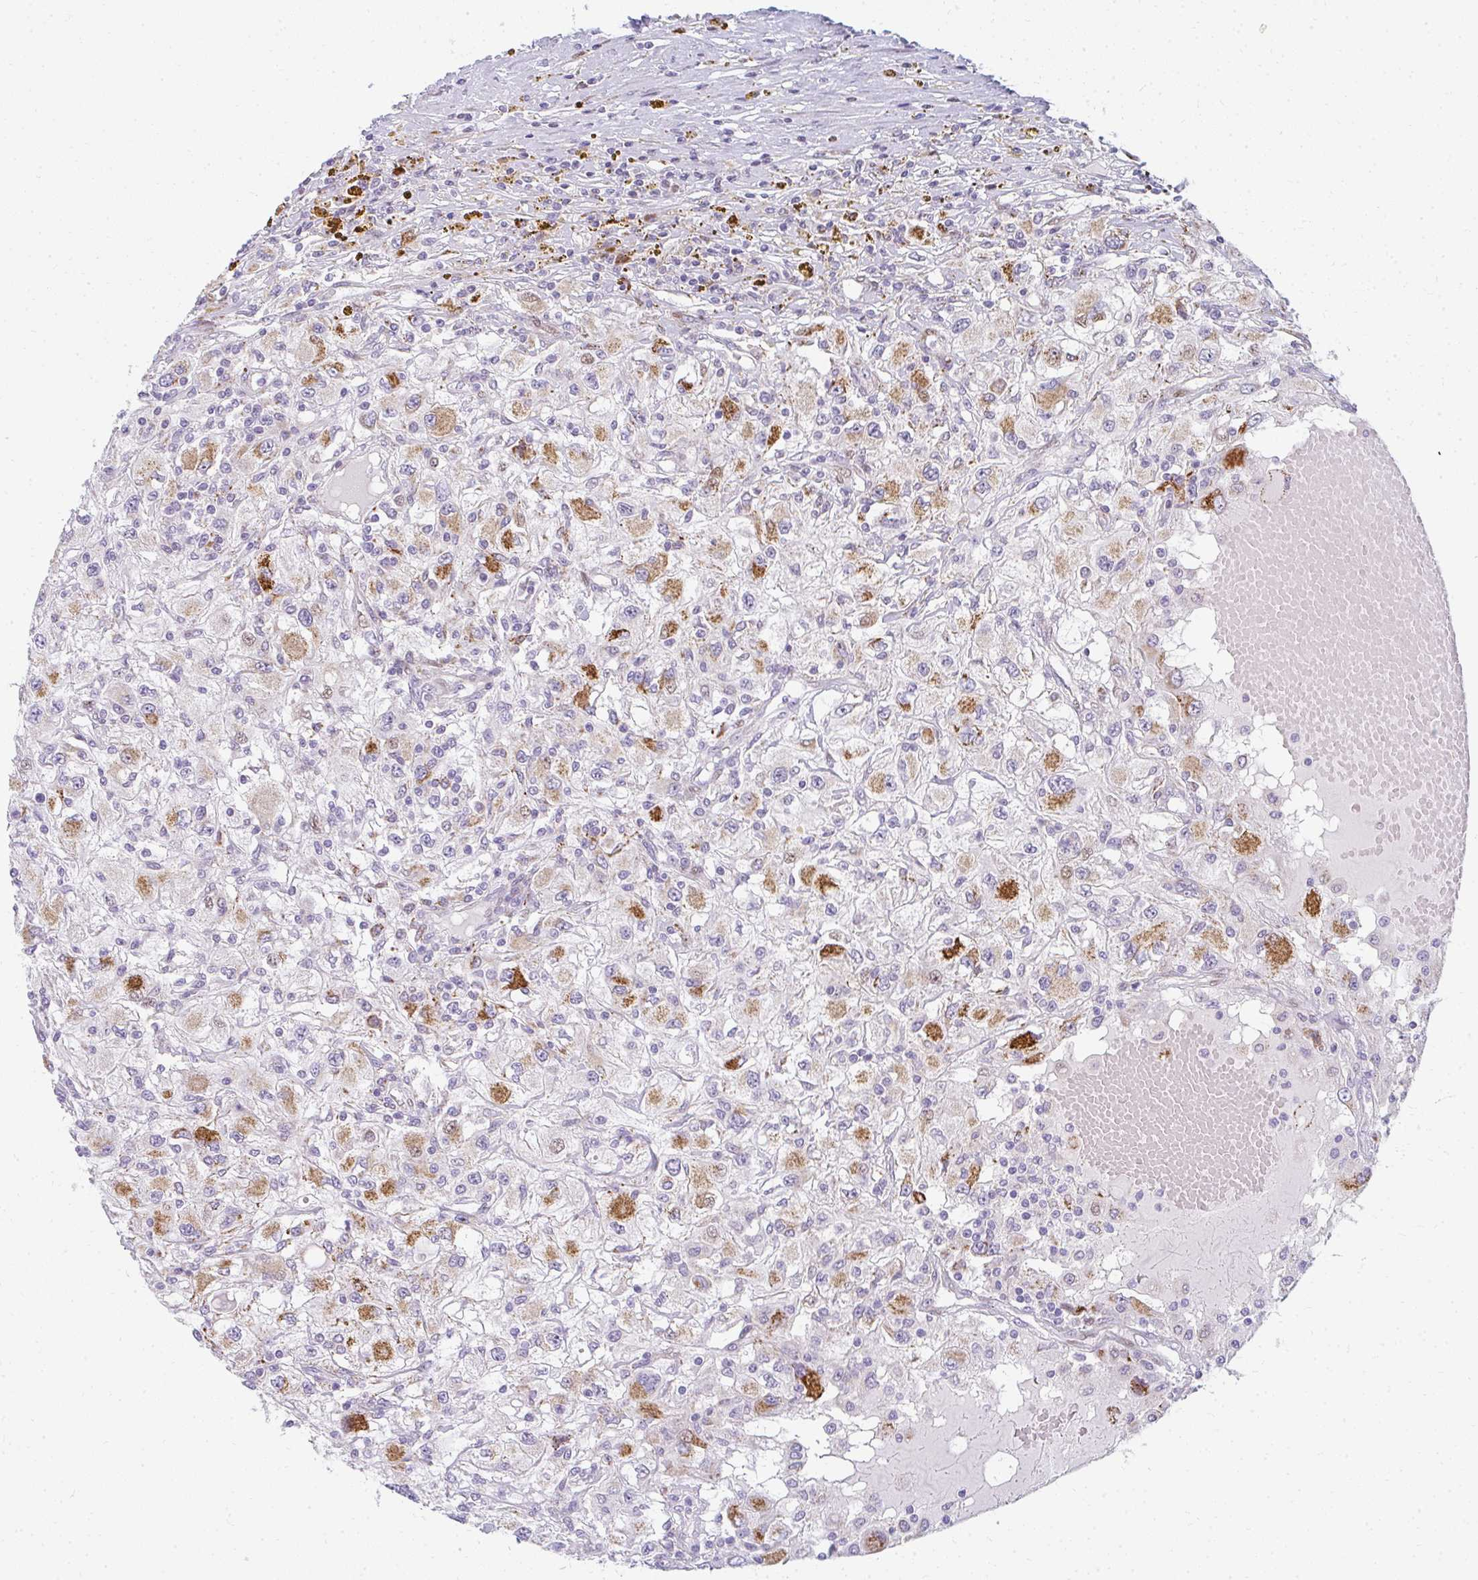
{"staining": {"intensity": "strong", "quantity": "<25%", "location": "cytoplasmic/membranous"}, "tissue": "renal cancer", "cell_type": "Tumor cells", "image_type": "cancer", "snomed": [{"axis": "morphology", "description": "Adenocarcinoma, NOS"}, {"axis": "topography", "description": "Kidney"}], "caption": "Immunohistochemistry of human renal adenocarcinoma demonstrates medium levels of strong cytoplasmic/membranous expression in about <25% of tumor cells.", "gene": "PLA2G5", "patient": {"sex": "female", "age": 67}}